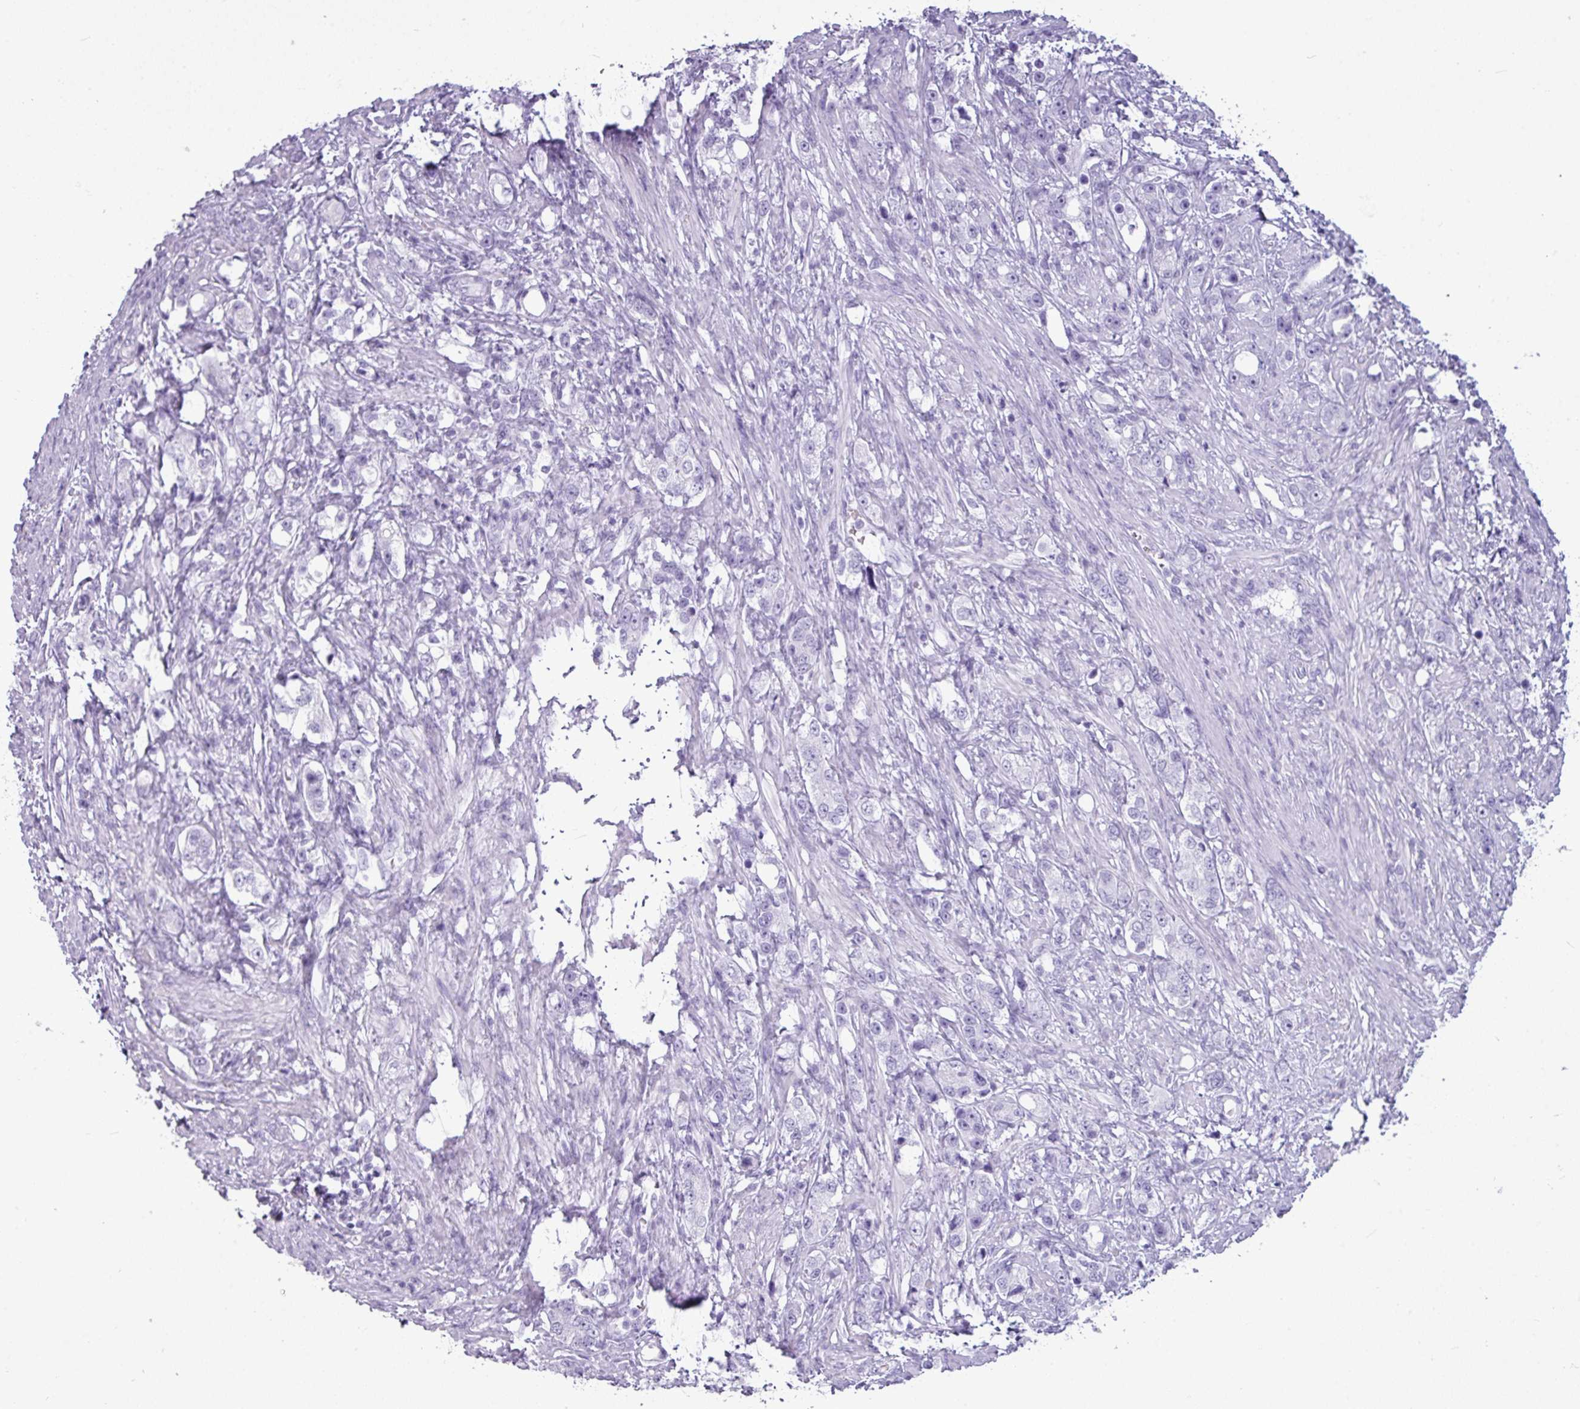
{"staining": {"intensity": "negative", "quantity": "none", "location": "none"}, "tissue": "prostate cancer", "cell_type": "Tumor cells", "image_type": "cancer", "snomed": [{"axis": "morphology", "description": "Adenocarcinoma, High grade"}, {"axis": "topography", "description": "Prostate"}], "caption": "IHC image of human prostate adenocarcinoma (high-grade) stained for a protein (brown), which shows no positivity in tumor cells. (IHC, brightfield microscopy, high magnification).", "gene": "AMY1B", "patient": {"sex": "male", "age": 63}}